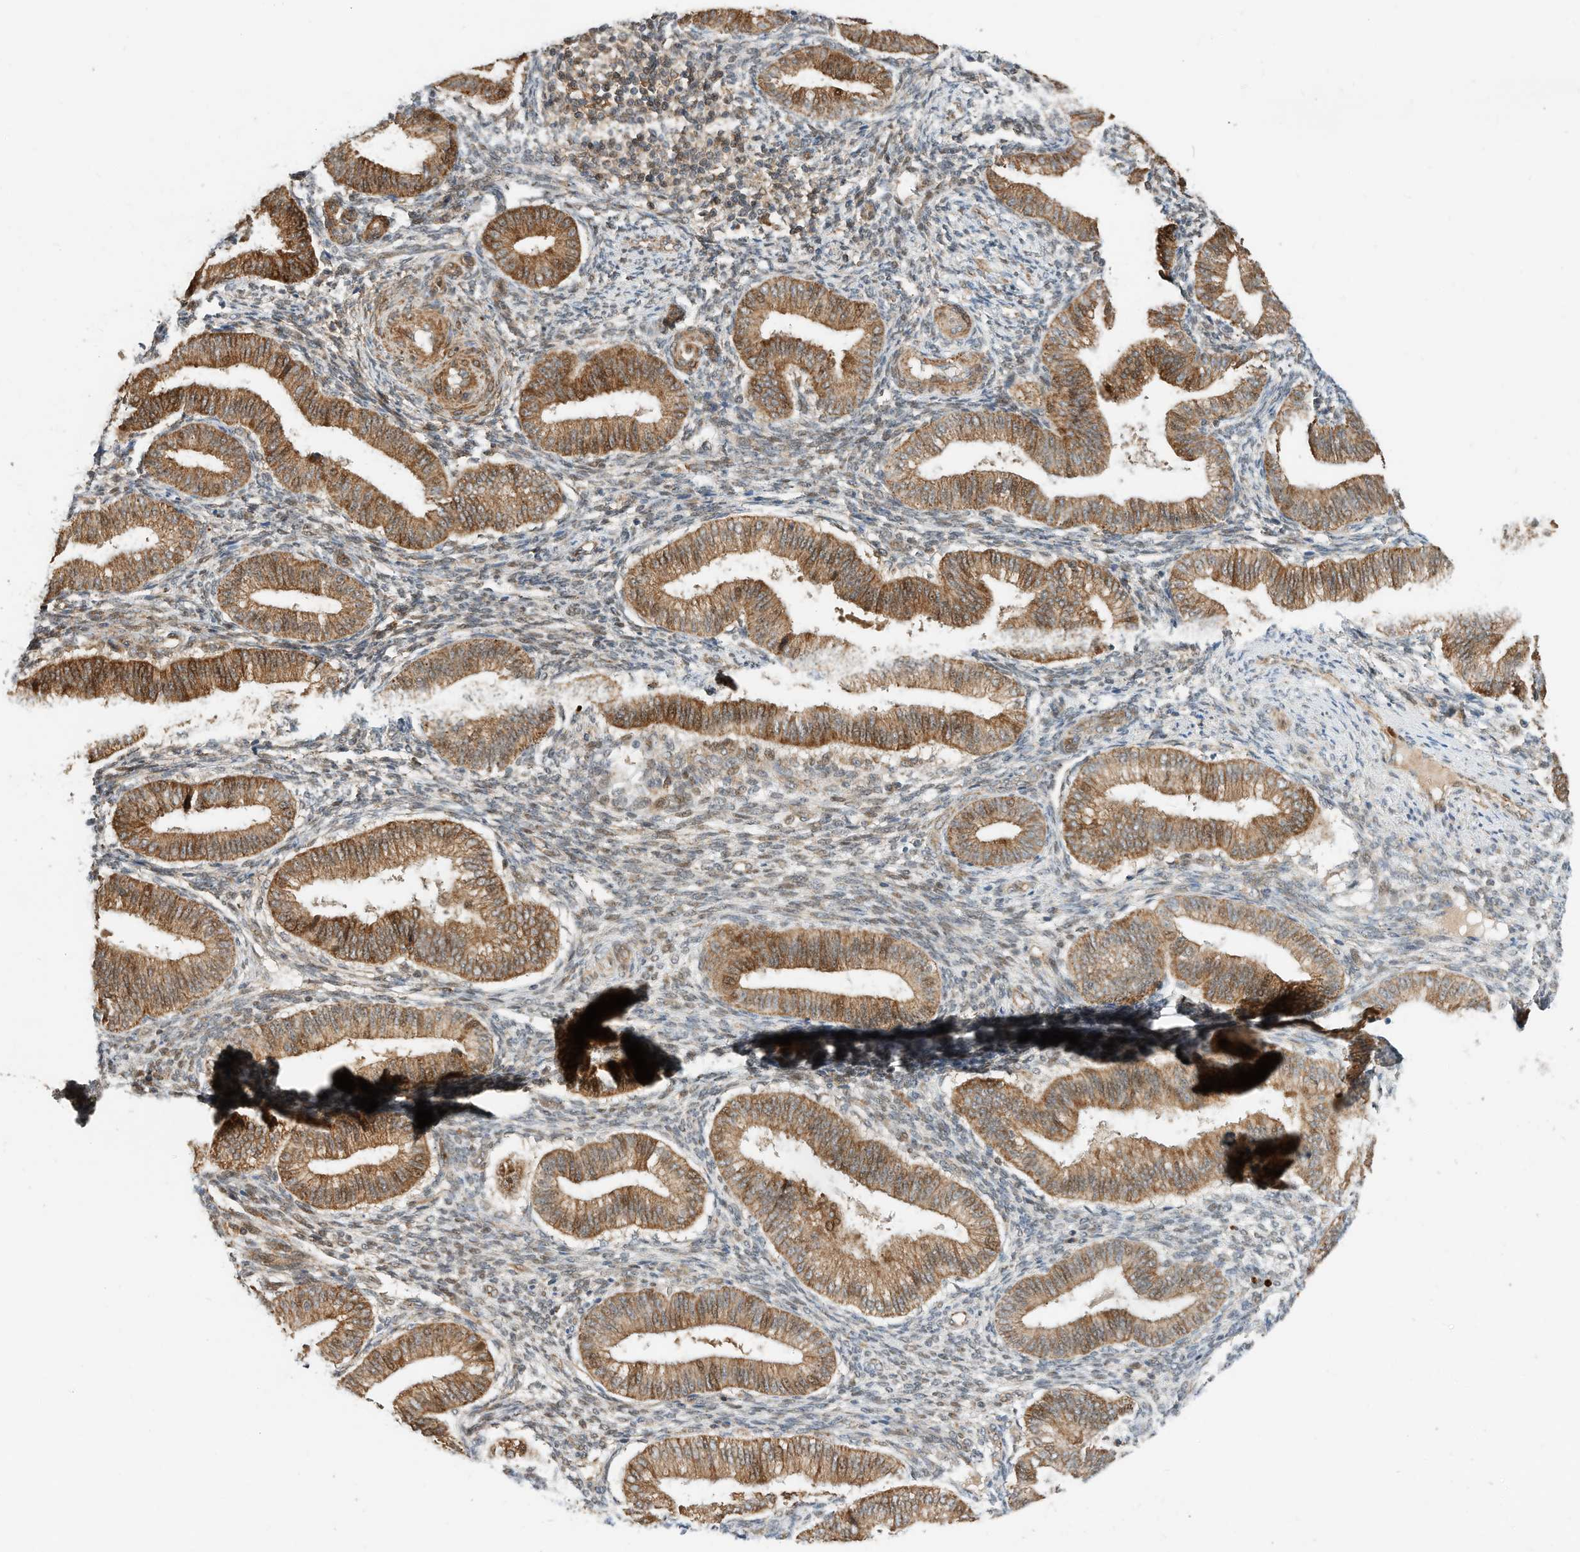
{"staining": {"intensity": "weak", "quantity": "<25%", "location": "cytoplasmic/membranous"}, "tissue": "endometrium", "cell_type": "Cells in endometrial stroma", "image_type": "normal", "snomed": [{"axis": "morphology", "description": "Normal tissue, NOS"}, {"axis": "topography", "description": "Endometrium"}], "caption": "High magnification brightfield microscopy of unremarkable endometrium stained with DAB (brown) and counterstained with hematoxylin (blue): cells in endometrial stroma show no significant expression. The staining is performed using DAB brown chromogen with nuclei counter-stained in using hematoxylin.", "gene": "CPAMD8", "patient": {"sex": "female", "age": 39}}